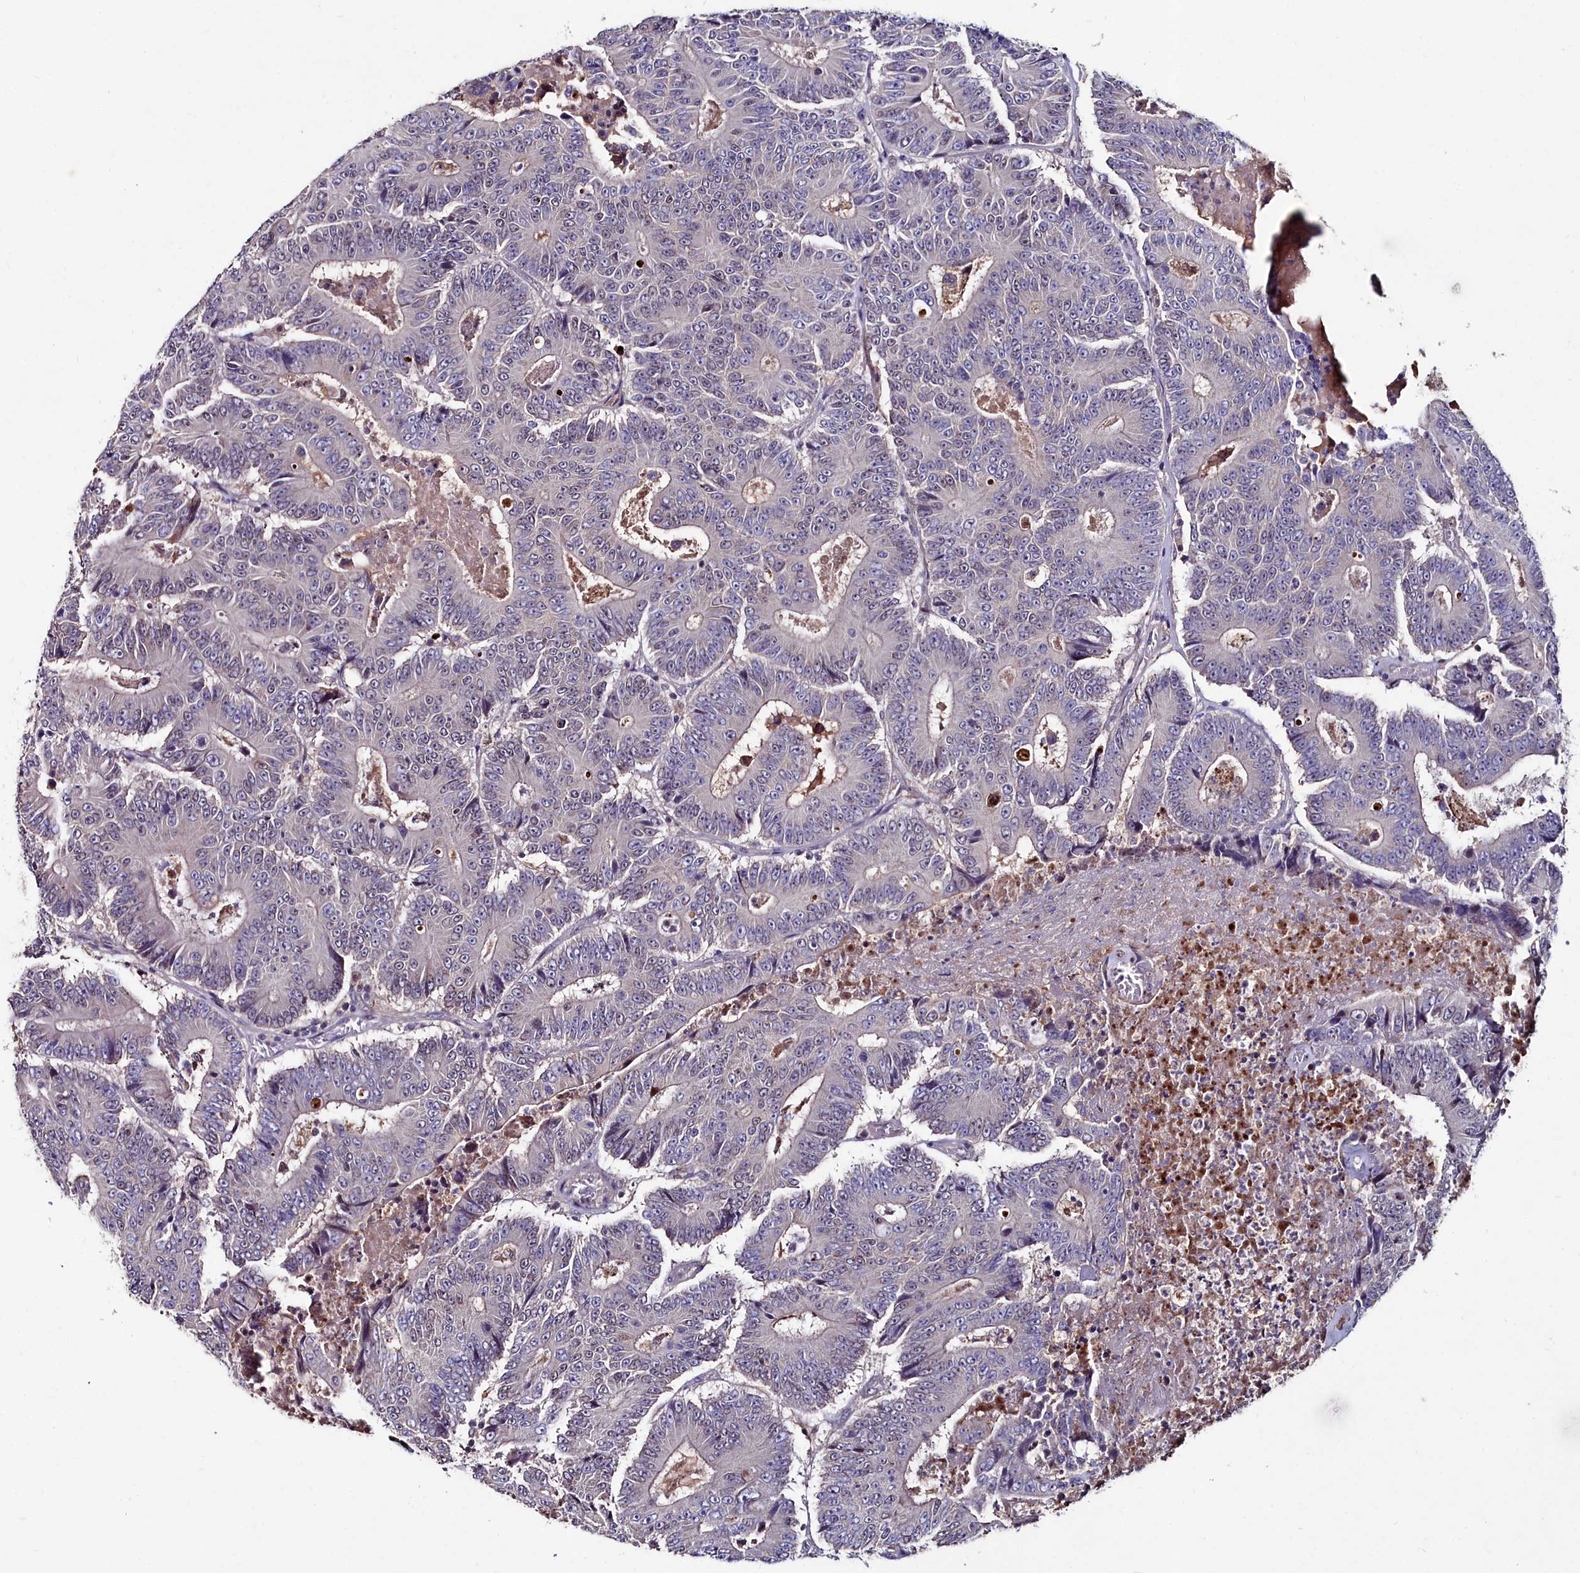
{"staining": {"intensity": "negative", "quantity": "none", "location": "none"}, "tissue": "colorectal cancer", "cell_type": "Tumor cells", "image_type": "cancer", "snomed": [{"axis": "morphology", "description": "Adenocarcinoma, NOS"}, {"axis": "topography", "description": "Colon"}], "caption": "Micrograph shows no significant protein positivity in tumor cells of colorectal cancer. (DAB immunohistochemistry (IHC) with hematoxylin counter stain).", "gene": "AMBRA1", "patient": {"sex": "male", "age": 83}}